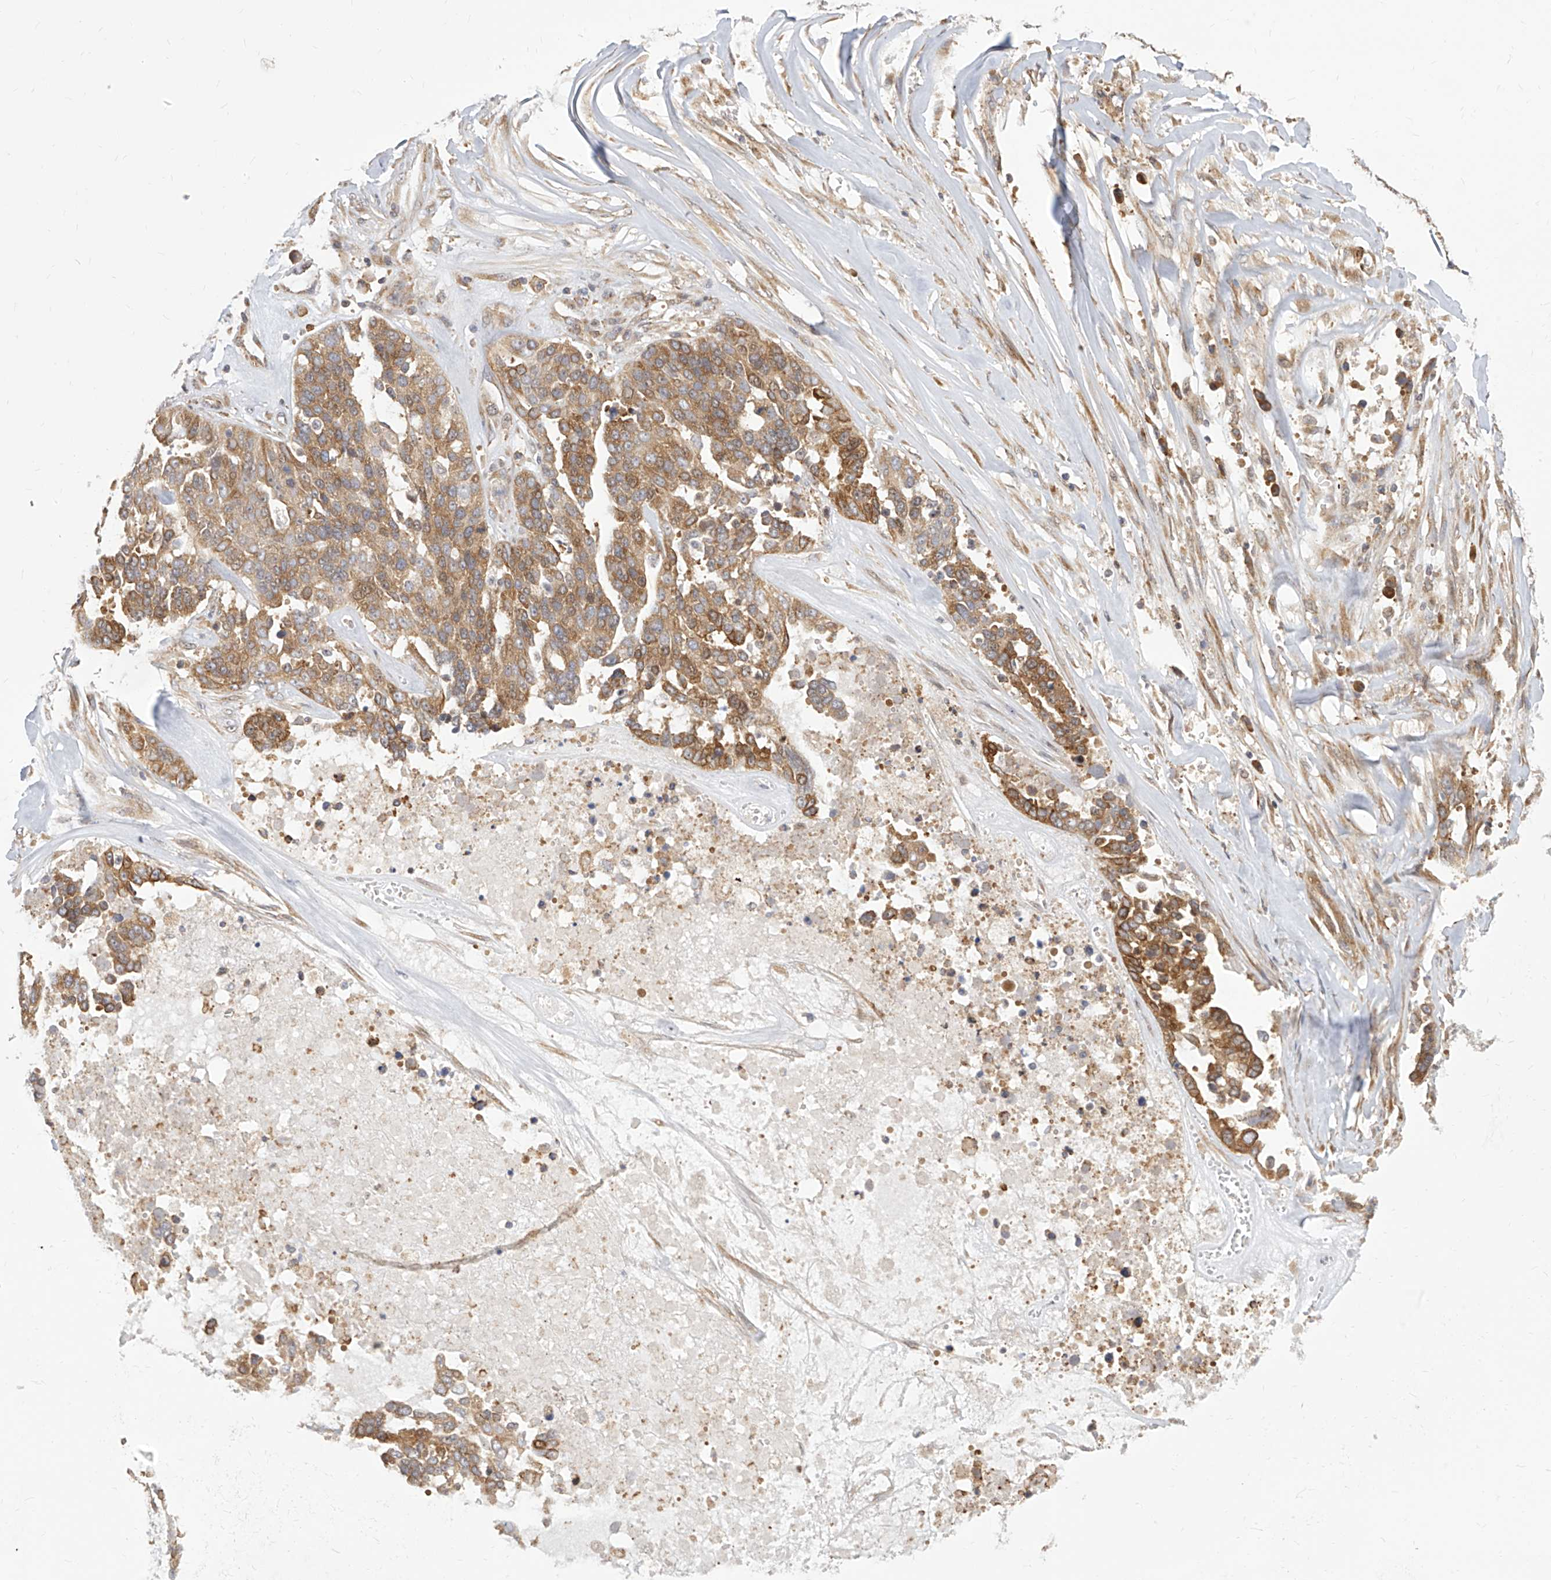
{"staining": {"intensity": "moderate", "quantity": ">75%", "location": "cytoplasmic/membranous"}, "tissue": "ovarian cancer", "cell_type": "Tumor cells", "image_type": "cancer", "snomed": [{"axis": "morphology", "description": "Cystadenocarcinoma, serous, NOS"}, {"axis": "topography", "description": "Ovary"}], "caption": "A histopathology image showing moderate cytoplasmic/membranous positivity in about >75% of tumor cells in ovarian cancer, as visualized by brown immunohistochemical staining.", "gene": "FAM83B", "patient": {"sex": "female", "age": 44}}